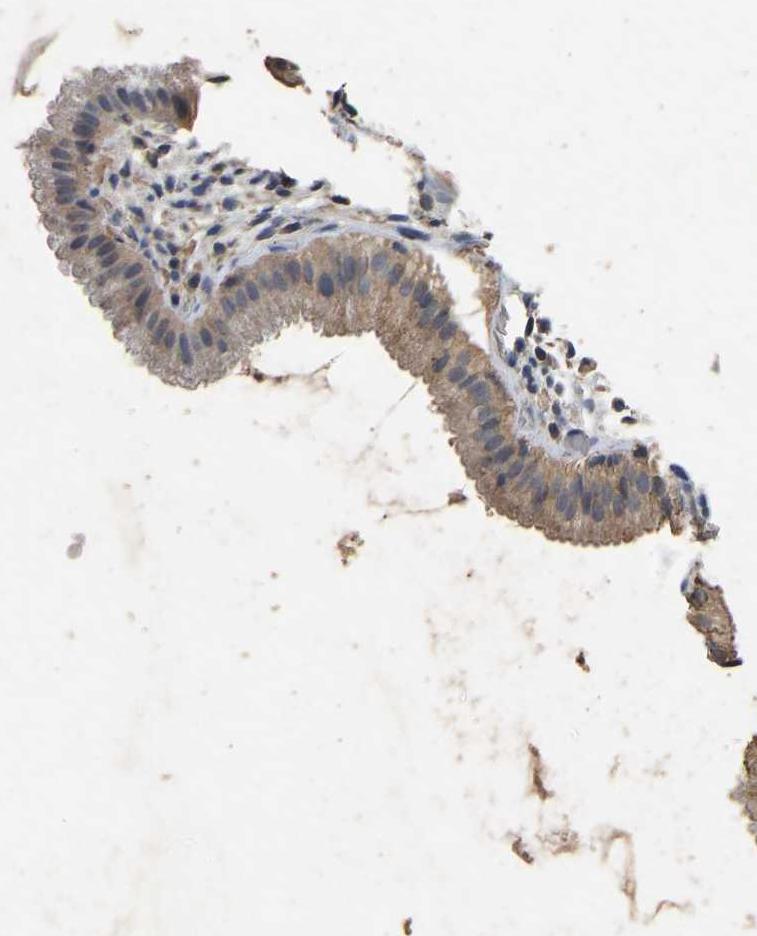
{"staining": {"intensity": "weak", "quantity": ">75%", "location": "cytoplasmic/membranous"}, "tissue": "gallbladder", "cell_type": "Glandular cells", "image_type": "normal", "snomed": [{"axis": "morphology", "description": "Normal tissue, NOS"}, {"axis": "topography", "description": "Gallbladder"}], "caption": "Immunohistochemical staining of normal gallbladder shows weak cytoplasmic/membranous protein expression in approximately >75% of glandular cells.", "gene": "CIDEC", "patient": {"sex": "female", "age": 26}}